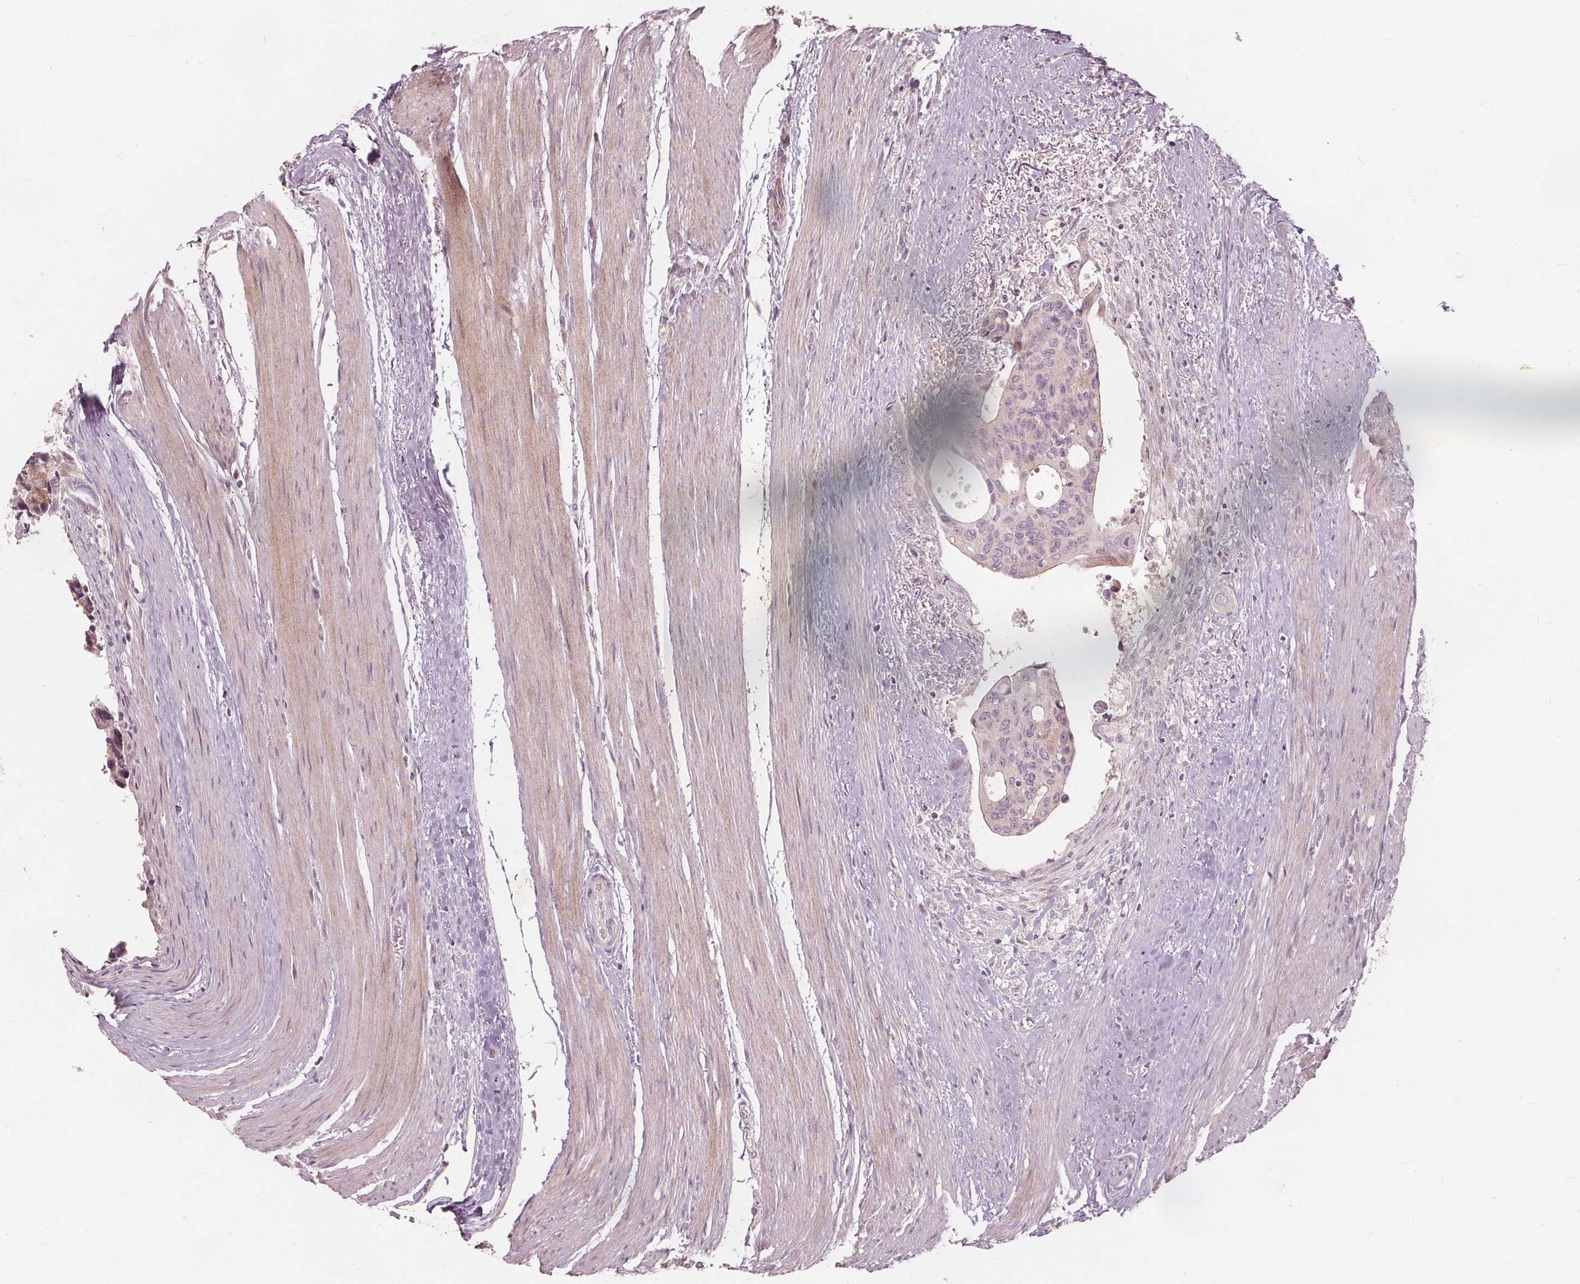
{"staining": {"intensity": "negative", "quantity": "none", "location": "none"}, "tissue": "colorectal cancer", "cell_type": "Tumor cells", "image_type": "cancer", "snomed": [{"axis": "morphology", "description": "Adenocarcinoma, NOS"}, {"axis": "topography", "description": "Rectum"}], "caption": "DAB (3,3'-diaminobenzidine) immunohistochemical staining of colorectal cancer (adenocarcinoma) demonstrates no significant positivity in tumor cells.", "gene": "PTPRT", "patient": {"sex": "male", "age": 76}}